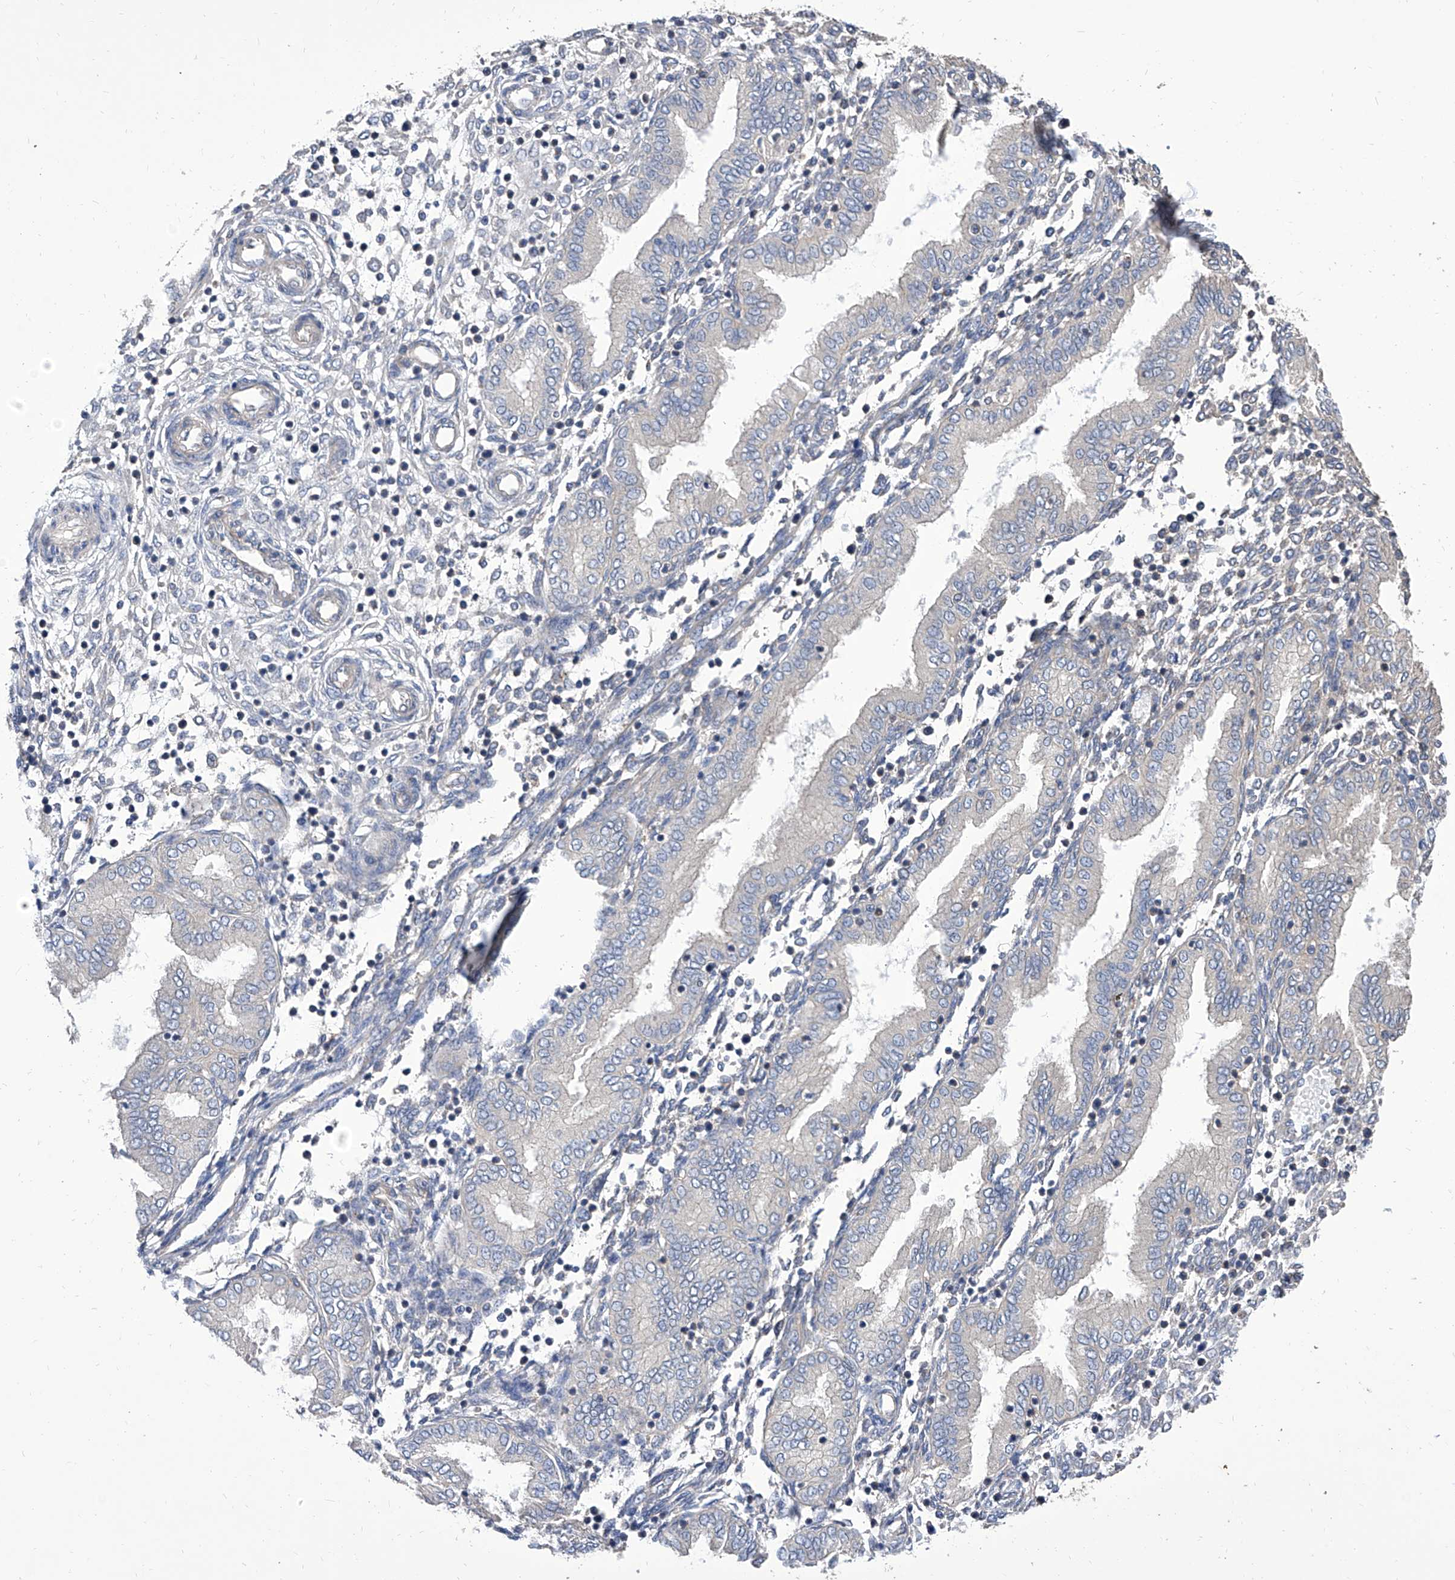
{"staining": {"intensity": "moderate", "quantity": "<25%", "location": "cytoplasmic/membranous"}, "tissue": "endometrium", "cell_type": "Cells in endometrial stroma", "image_type": "normal", "snomed": [{"axis": "morphology", "description": "Normal tissue, NOS"}, {"axis": "topography", "description": "Endometrium"}], "caption": "Immunohistochemistry (IHC) of normal human endometrium reveals low levels of moderate cytoplasmic/membranous expression in about <25% of cells in endometrial stroma. The protein of interest is stained brown, and the nuclei are stained in blue (DAB (3,3'-diaminobenzidine) IHC with brightfield microscopy, high magnification).", "gene": "TJAP1", "patient": {"sex": "female", "age": 53}}